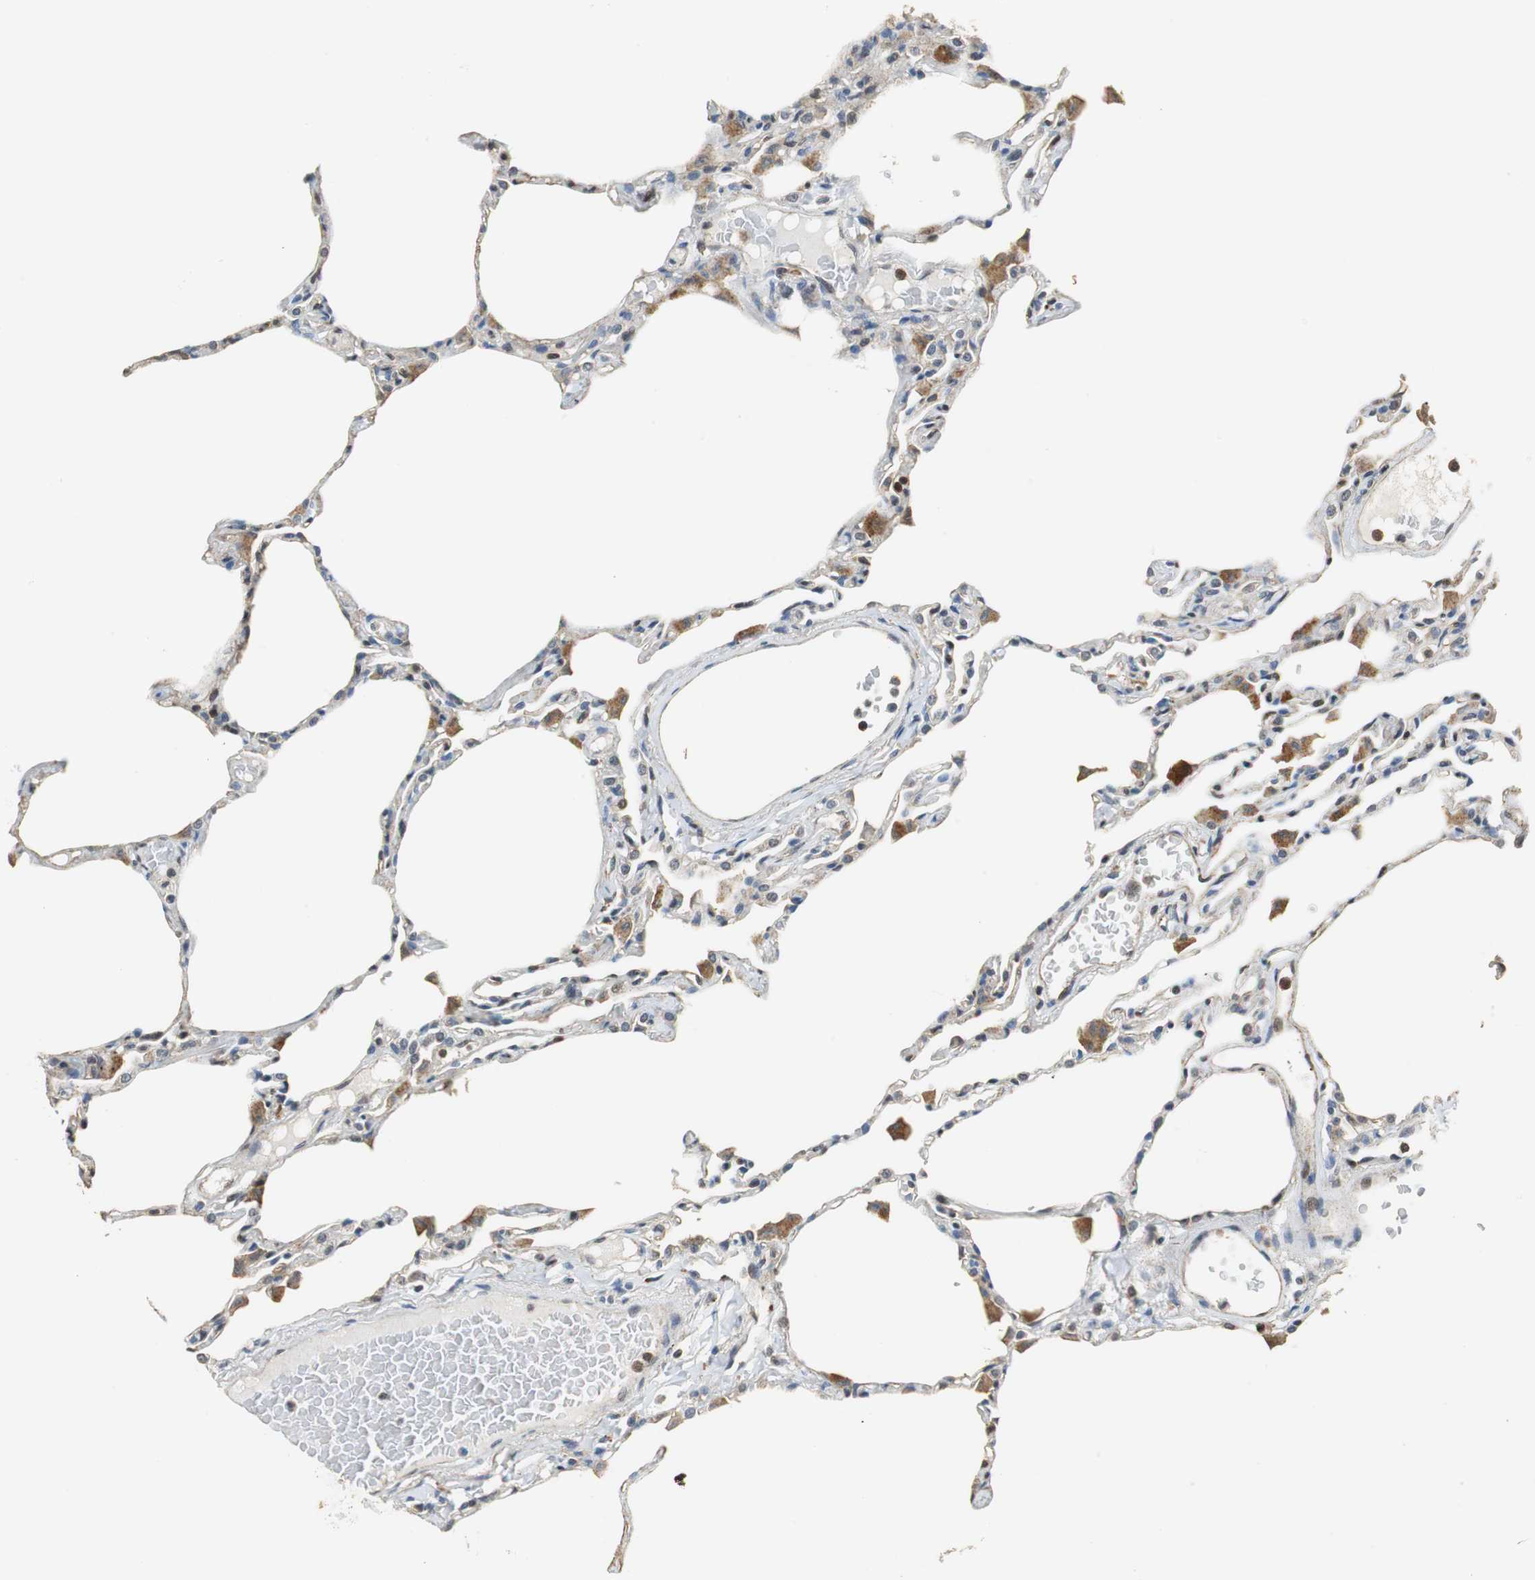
{"staining": {"intensity": "weak", "quantity": "25%-75%", "location": "cytoplasmic/membranous"}, "tissue": "lung", "cell_type": "Alveolar cells", "image_type": "normal", "snomed": [{"axis": "morphology", "description": "Normal tissue, NOS"}, {"axis": "topography", "description": "Lung"}], "caption": "IHC image of normal lung stained for a protein (brown), which shows low levels of weak cytoplasmic/membranous positivity in about 25%-75% of alveolar cells.", "gene": "GSDMD", "patient": {"sex": "female", "age": 49}}